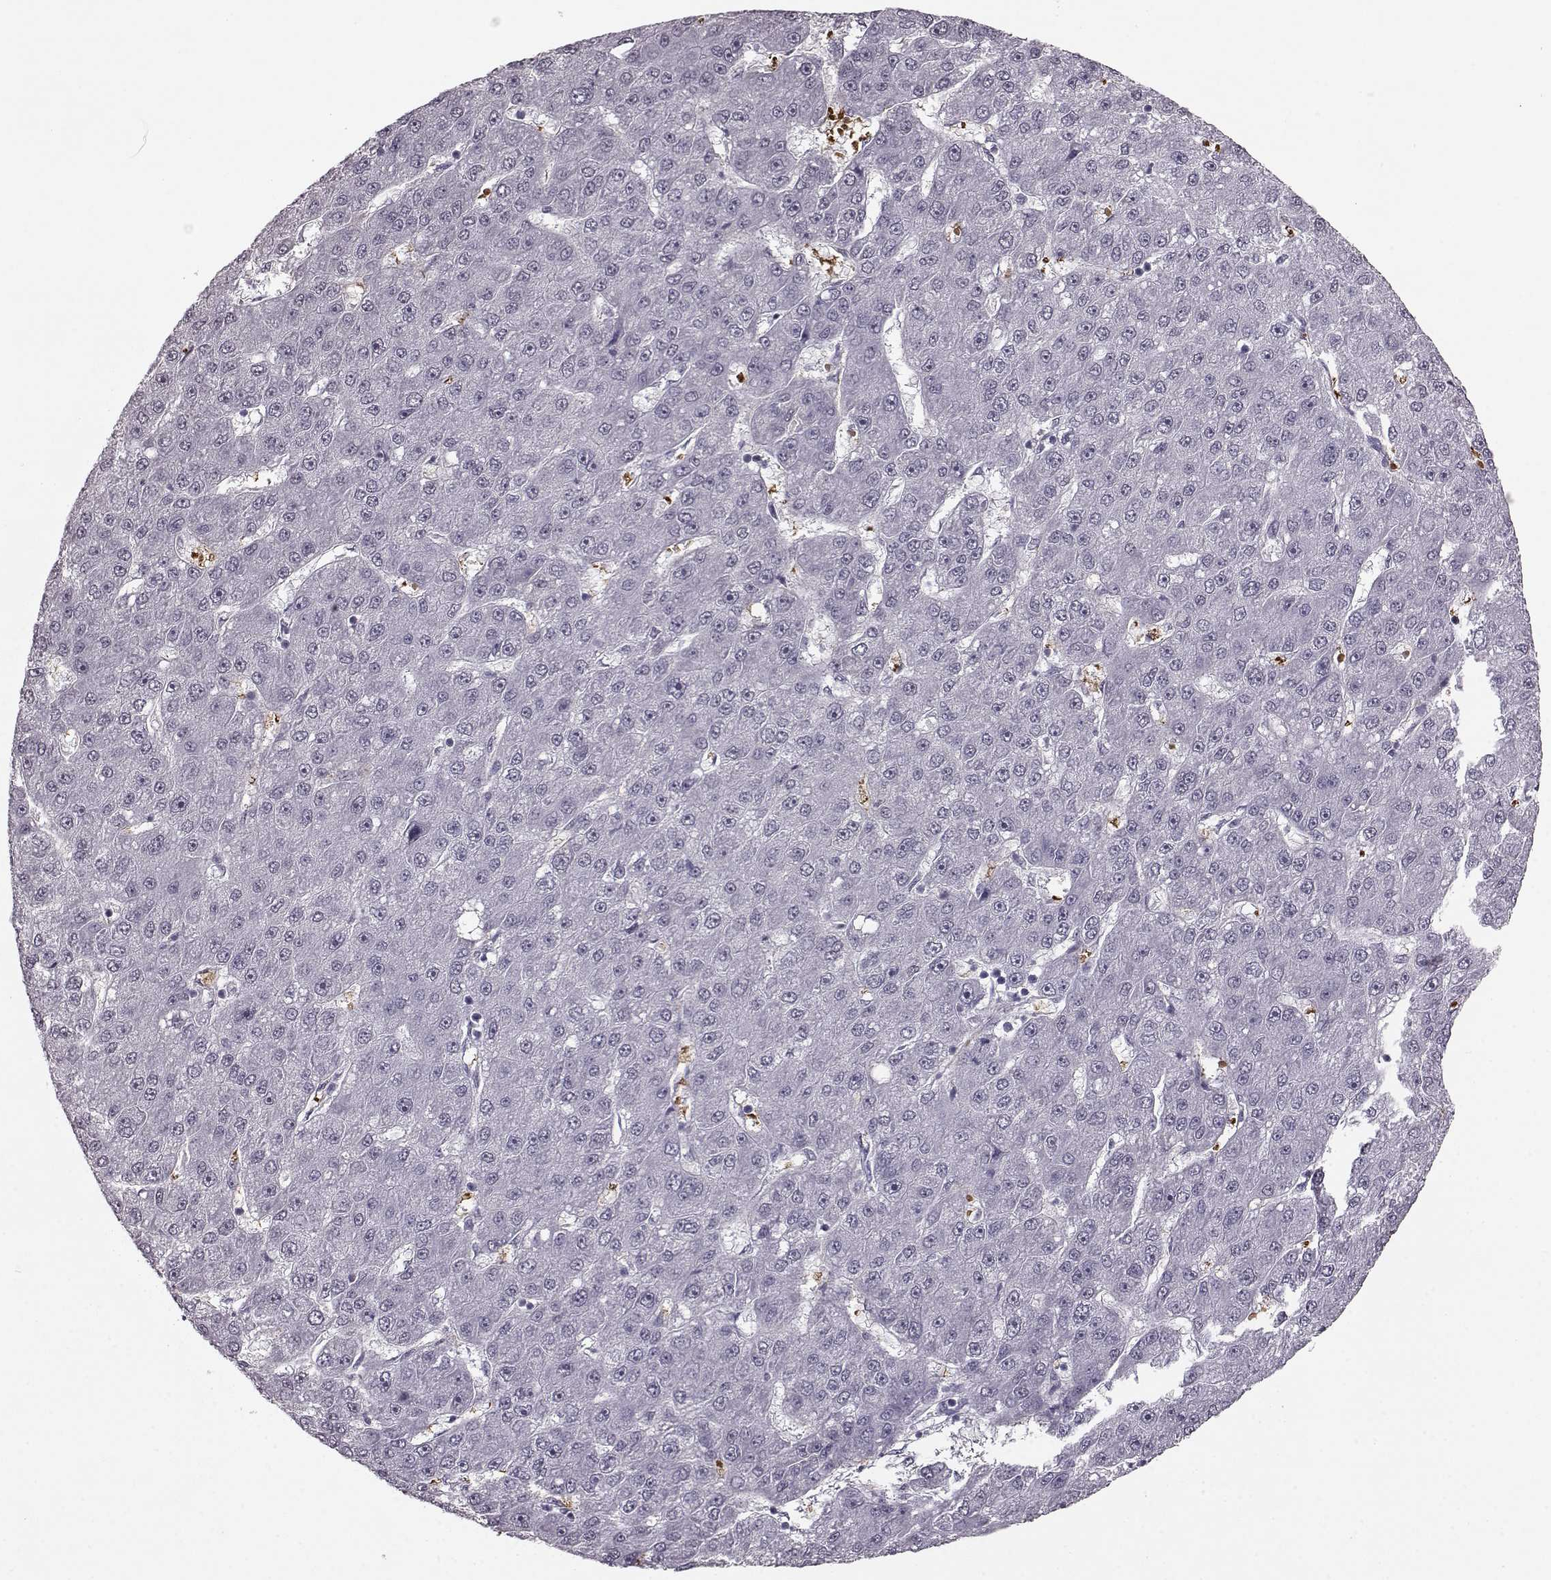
{"staining": {"intensity": "negative", "quantity": "none", "location": "none"}, "tissue": "liver cancer", "cell_type": "Tumor cells", "image_type": "cancer", "snomed": [{"axis": "morphology", "description": "Carcinoma, Hepatocellular, NOS"}, {"axis": "topography", "description": "Liver"}], "caption": "Immunohistochemistry (IHC) image of human liver cancer stained for a protein (brown), which exhibits no positivity in tumor cells.", "gene": "PROP1", "patient": {"sex": "male", "age": 67}}